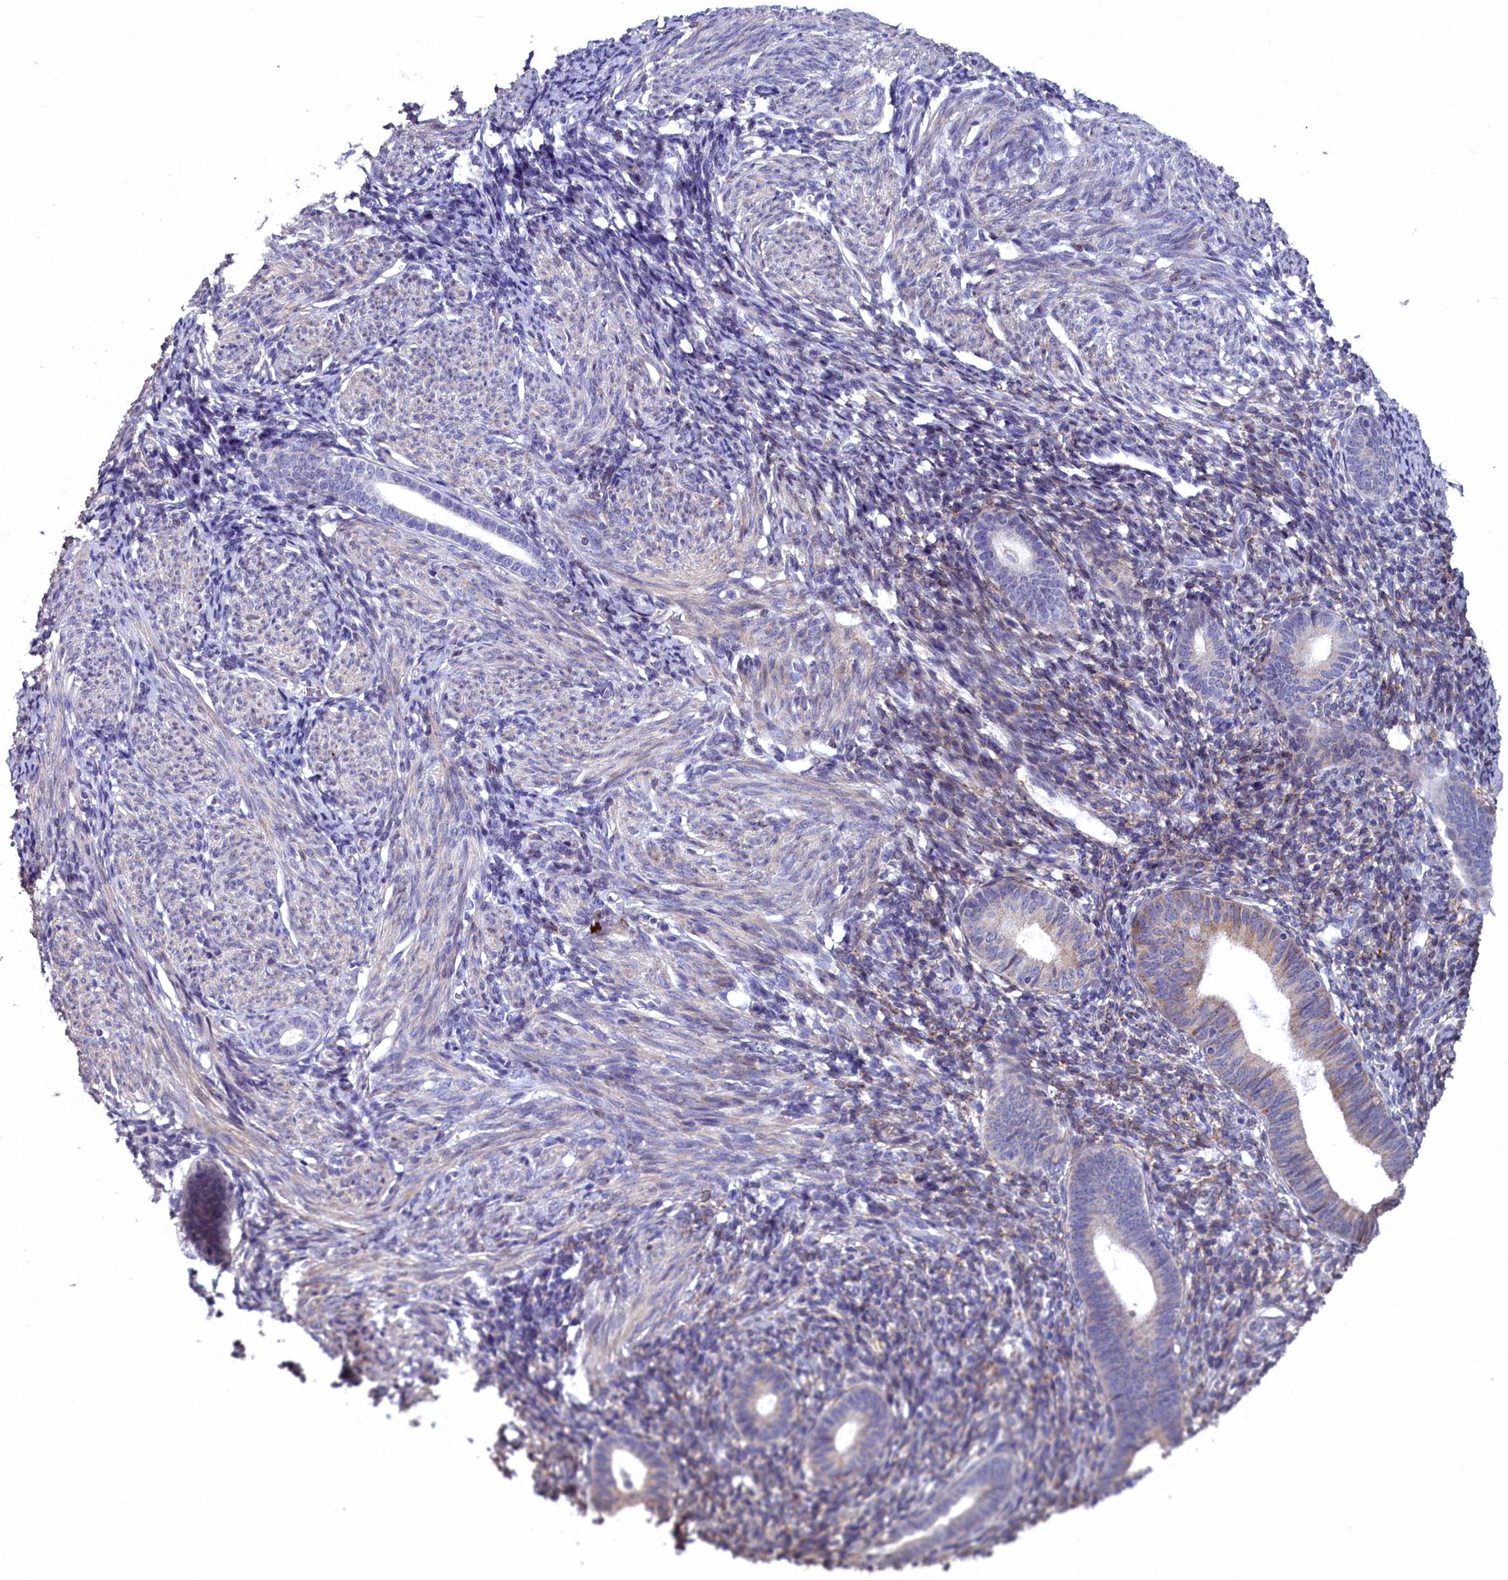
{"staining": {"intensity": "moderate", "quantity": "25%-75%", "location": "cytoplasmic/membranous"}, "tissue": "endometrium", "cell_type": "Cells in endometrial stroma", "image_type": "normal", "snomed": [{"axis": "morphology", "description": "Normal tissue, NOS"}, {"axis": "morphology", "description": "Adenocarcinoma, NOS"}, {"axis": "topography", "description": "Endometrium"}], "caption": "Protein analysis of benign endometrium reveals moderate cytoplasmic/membranous positivity in approximately 25%-75% of cells in endometrial stroma. (IHC, brightfield microscopy, high magnification).", "gene": "SLC39A6", "patient": {"sex": "female", "age": 57}}